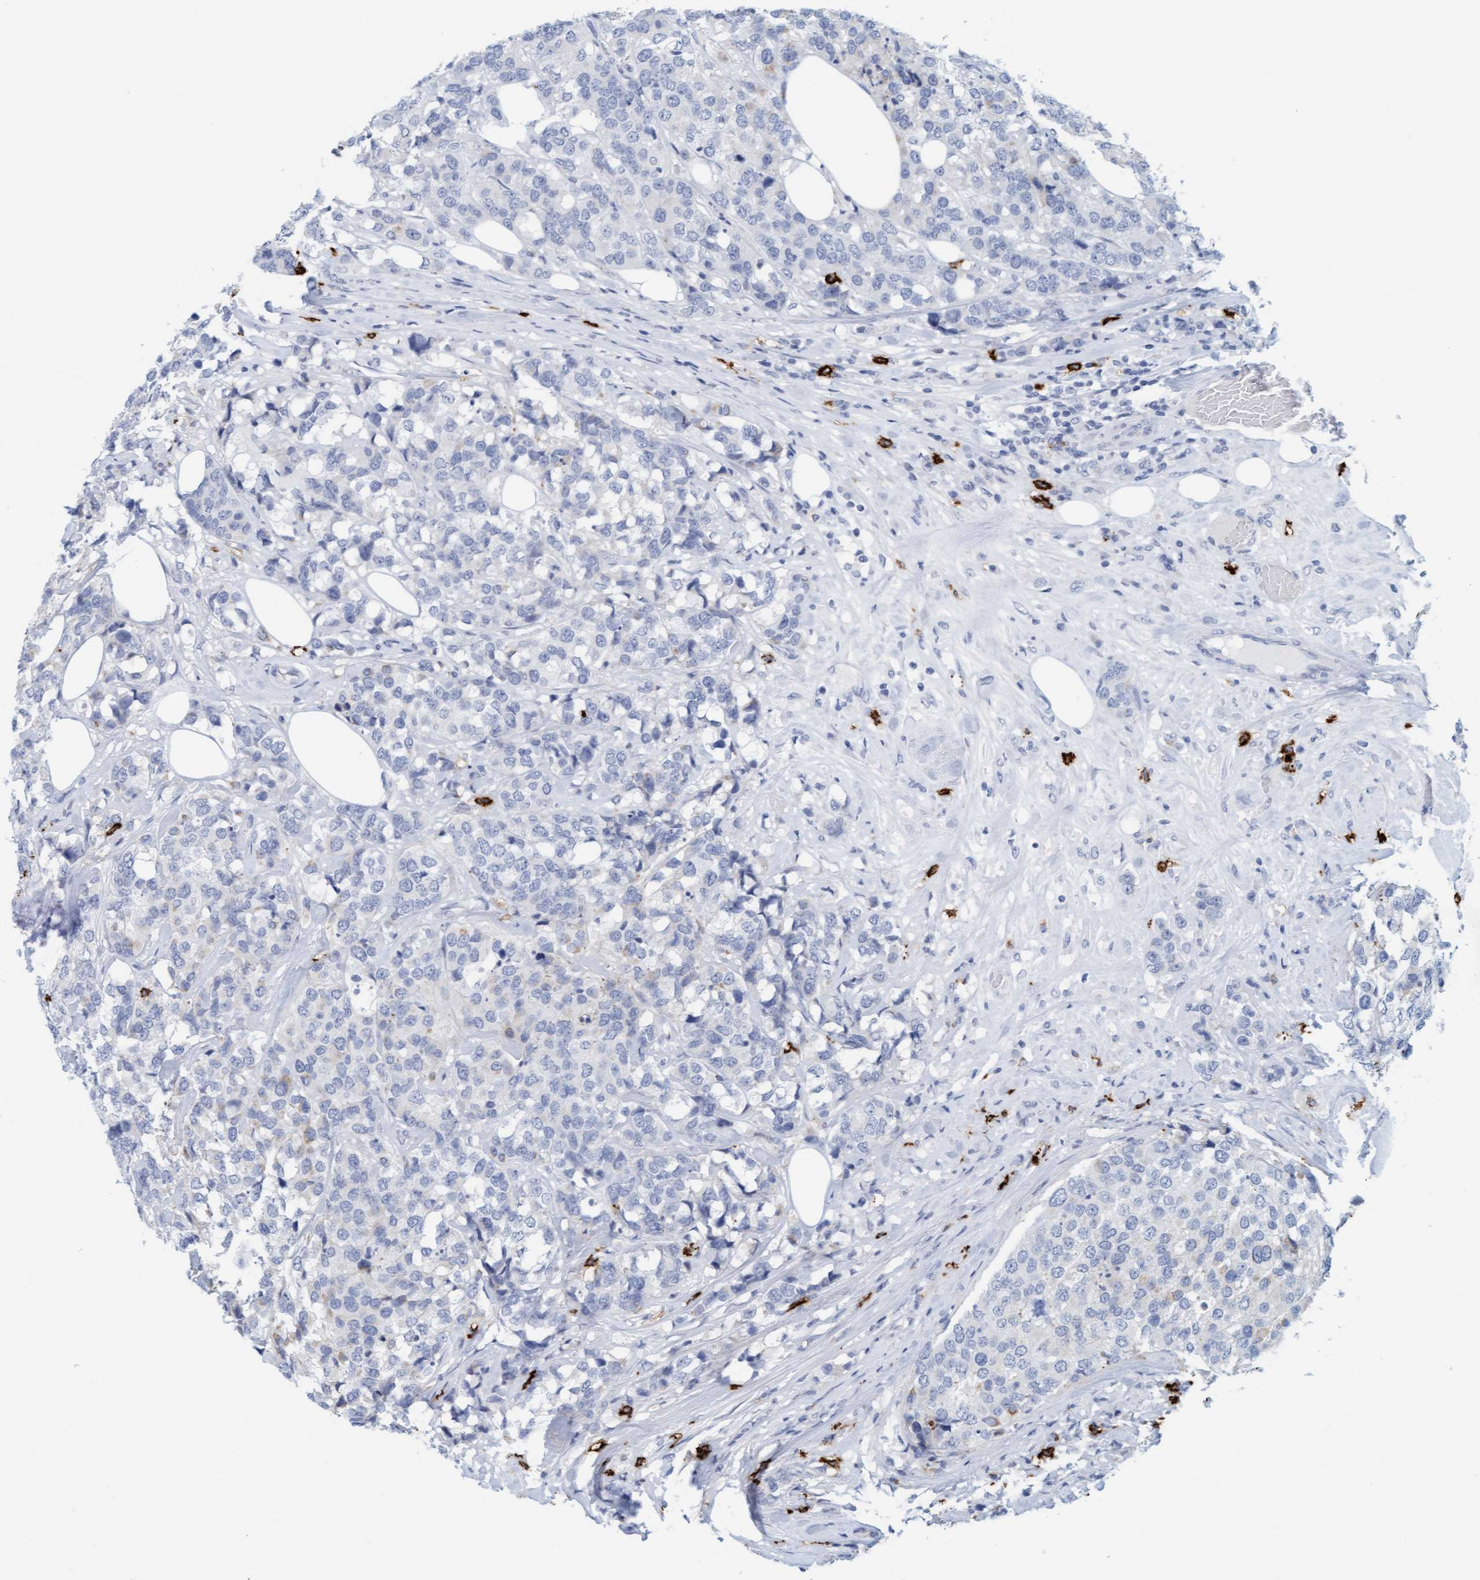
{"staining": {"intensity": "weak", "quantity": "<25%", "location": "cytoplasmic/membranous"}, "tissue": "breast cancer", "cell_type": "Tumor cells", "image_type": "cancer", "snomed": [{"axis": "morphology", "description": "Lobular carcinoma"}, {"axis": "topography", "description": "Breast"}], "caption": "Tumor cells show no significant protein positivity in breast cancer (lobular carcinoma).", "gene": "CPA3", "patient": {"sex": "female", "age": 59}}